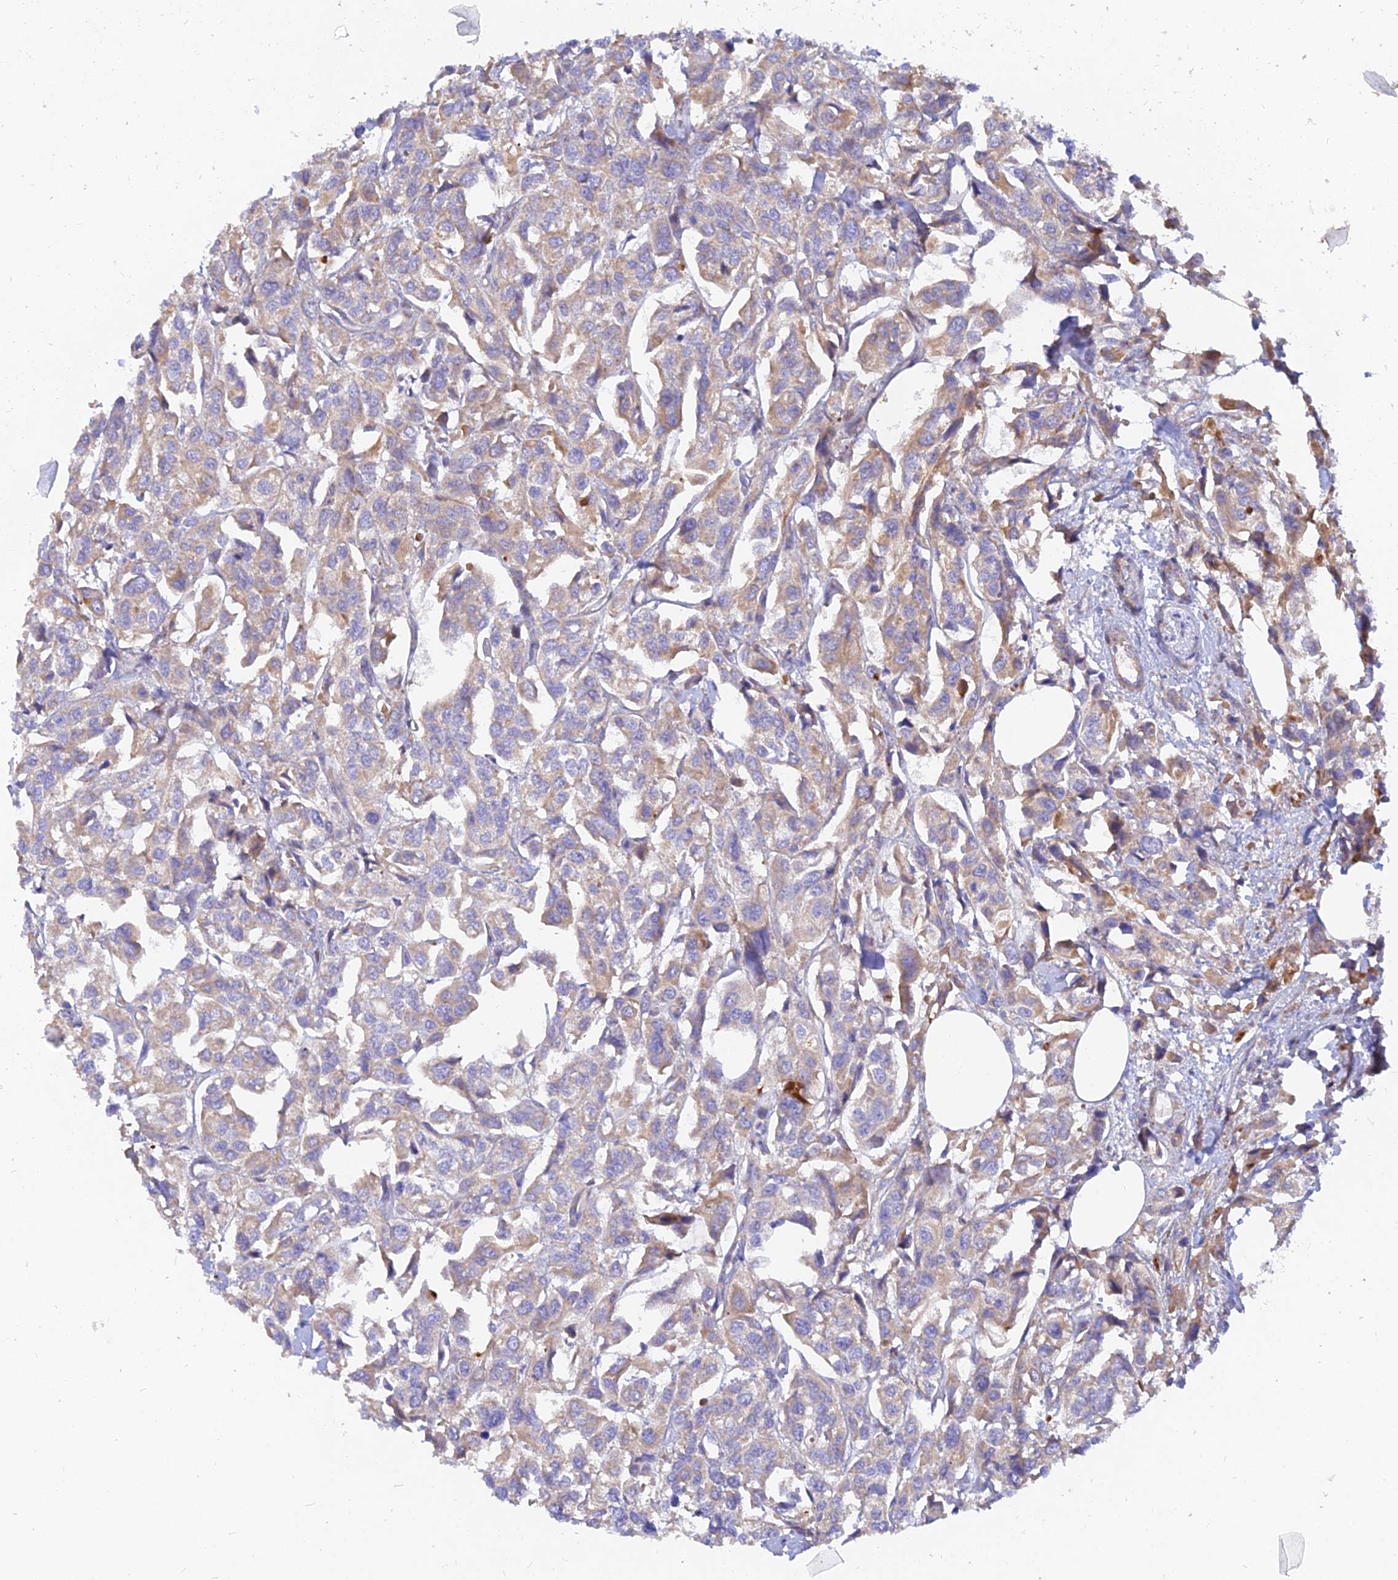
{"staining": {"intensity": "weak", "quantity": "25%-75%", "location": "cytoplasmic/membranous"}, "tissue": "urothelial cancer", "cell_type": "Tumor cells", "image_type": "cancer", "snomed": [{"axis": "morphology", "description": "Urothelial carcinoma, High grade"}, {"axis": "topography", "description": "Urinary bladder"}], "caption": "High-grade urothelial carcinoma stained for a protein reveals weak cytoplasmic/membranous positivity in tumor cells. (brown staining indicates protein expression, while blue staining denotes nuclei).", "gene": "MROH1", "patient": {"sex": "male", "age": 67}}